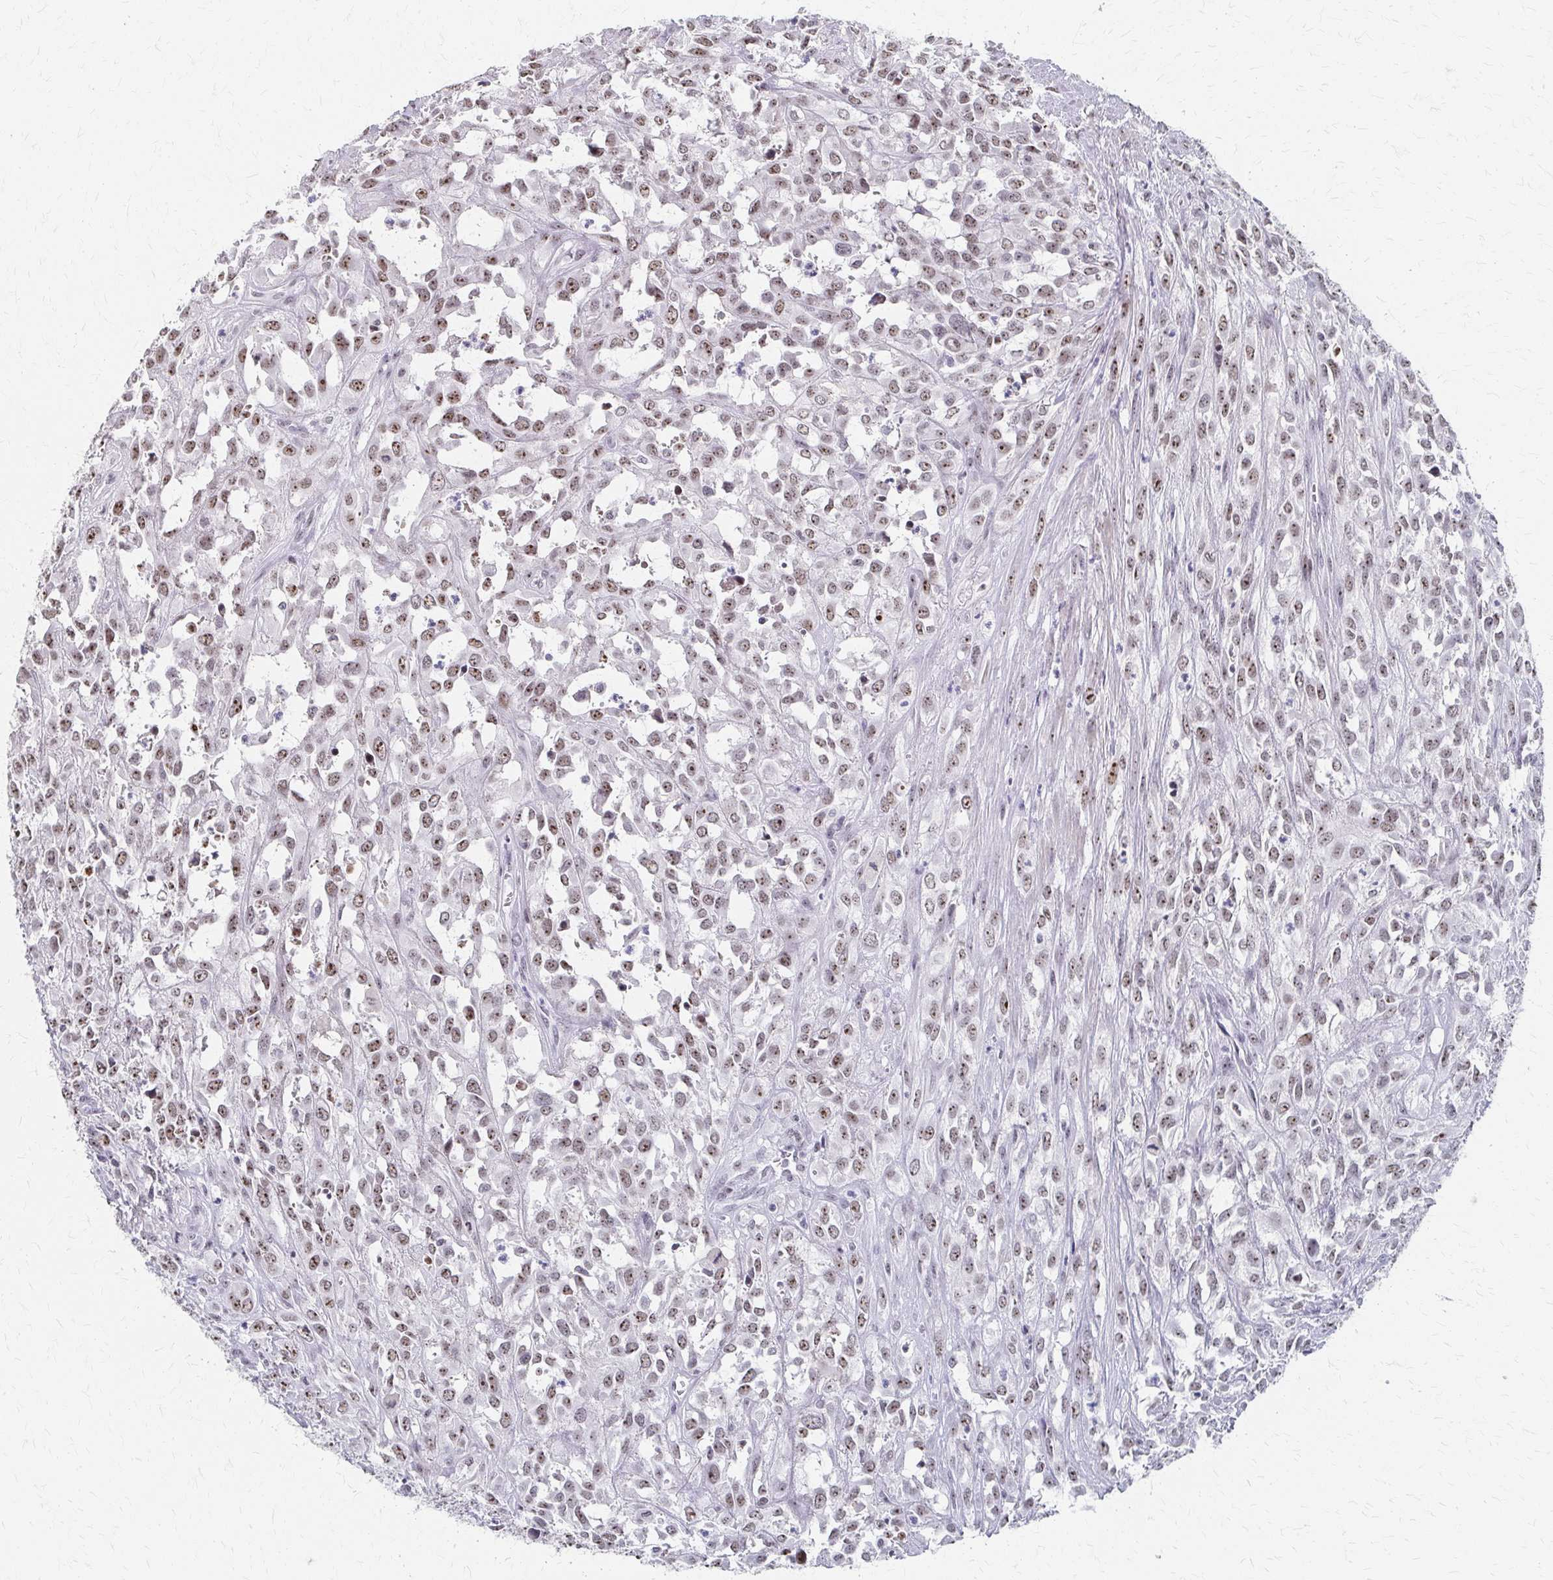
{"staining": {"intensity": "moderate", "quantity": ">75%", "location": "nuclear"}, "tissue": "urothelial cancer", "cell_type": "Tumor cells", "image_type": "cancer", "snomed": [{"axis": "morphology", "description": "Urothelial carcinoma, High grade"}, {"axis": "topography", "description": "Urinary bladder"}], "caption": "The immunohistochemical stain highlights moderate nuclear positivity in tumor cells of urothelial carcinoma (high-grade) tissue. The protein is stained brown, and the nuclei are stained in blue (DAB (3,3'-diaminobenzidine) IHC with brightfield microscopy, high magnification).", "gene": "PES1", "patient": {"sex": "male", "age": 67}}